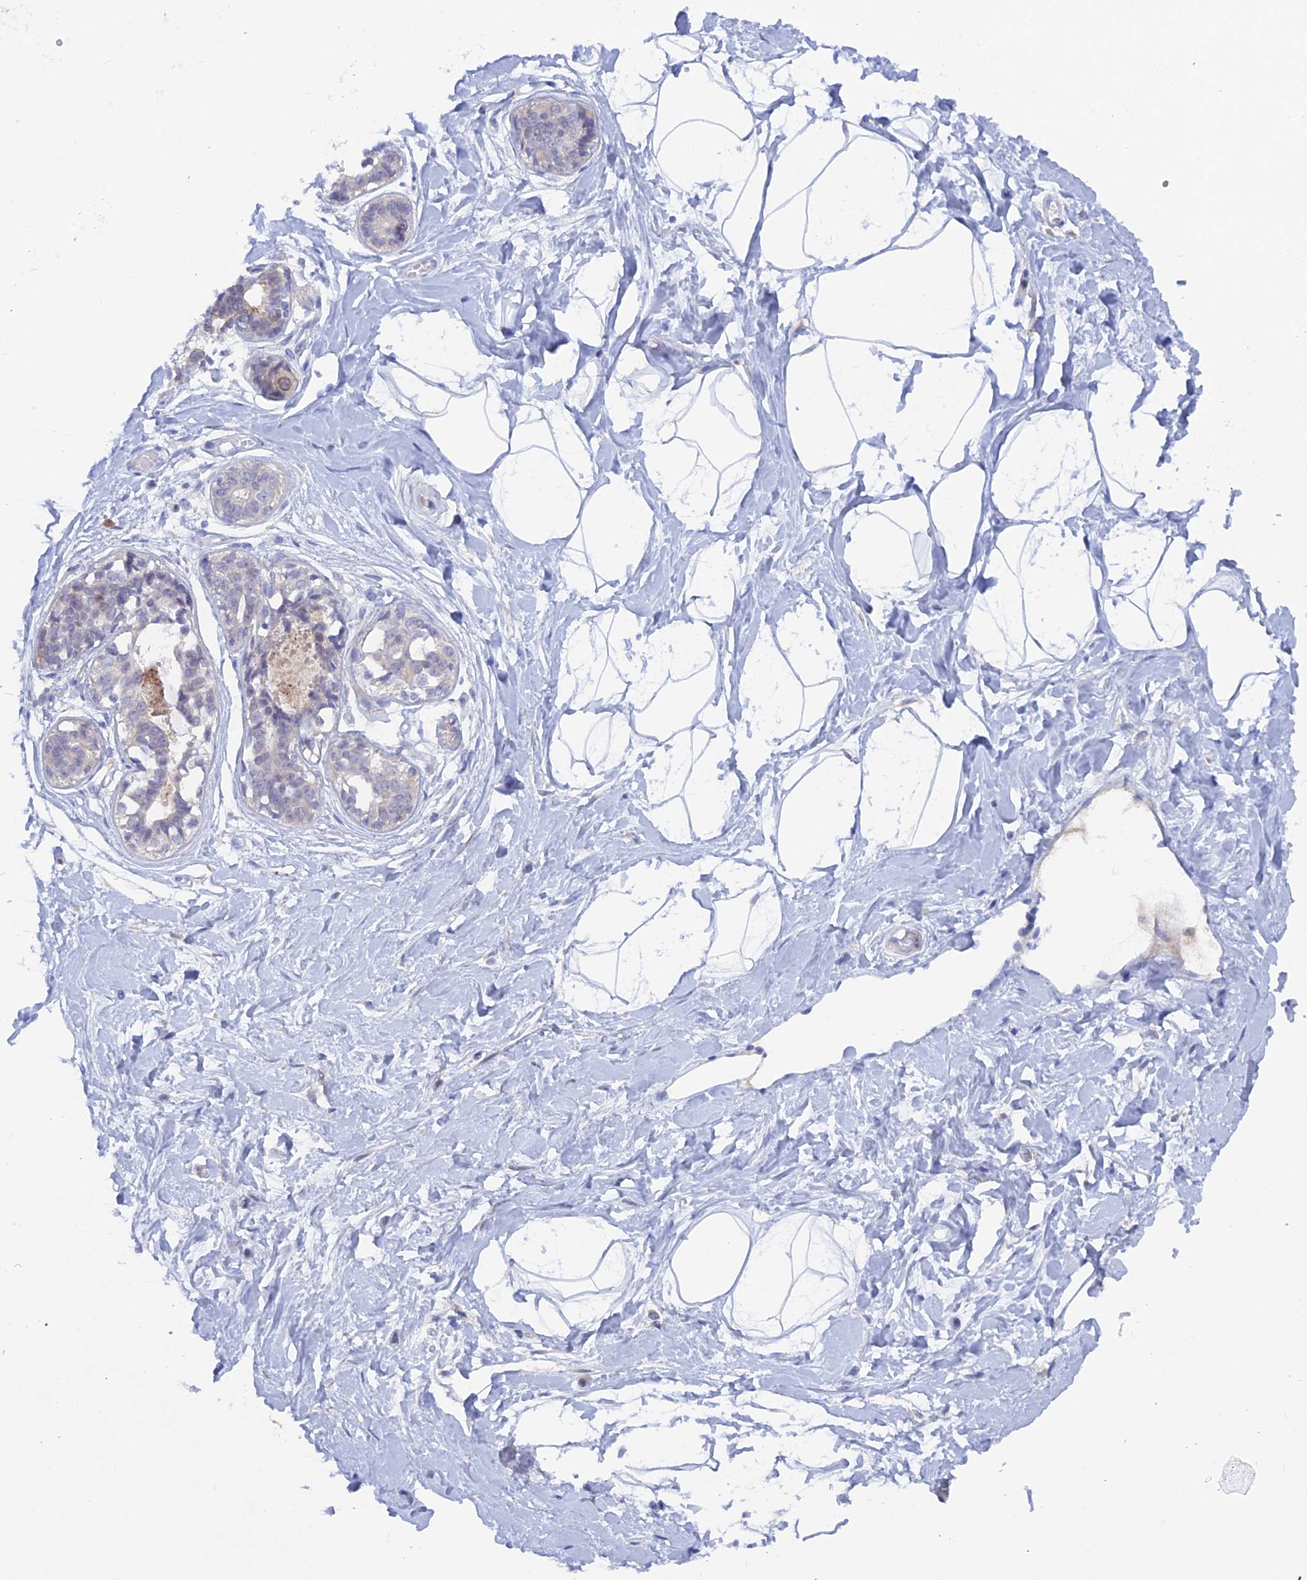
{"staining": {"intensity": "negative", "quantity": "none", "location": "none"}, "tissue": "breast", "cell_type": "Adipocytes", "image_type": "normal", "snomed": [{"axis": "morphology", "description": "Normal tissue, NOS"}, {"axis": "topography", "description": "Breast"}], "caption": "Immunohistochemistry micrograph of normal breast: human breast stained with DAB (3,3'-diaminobenzidine) shows no significant protein expression in adipocytes.", "gene": "DACT3", "patient": {"sex": "female", "age": 45}}